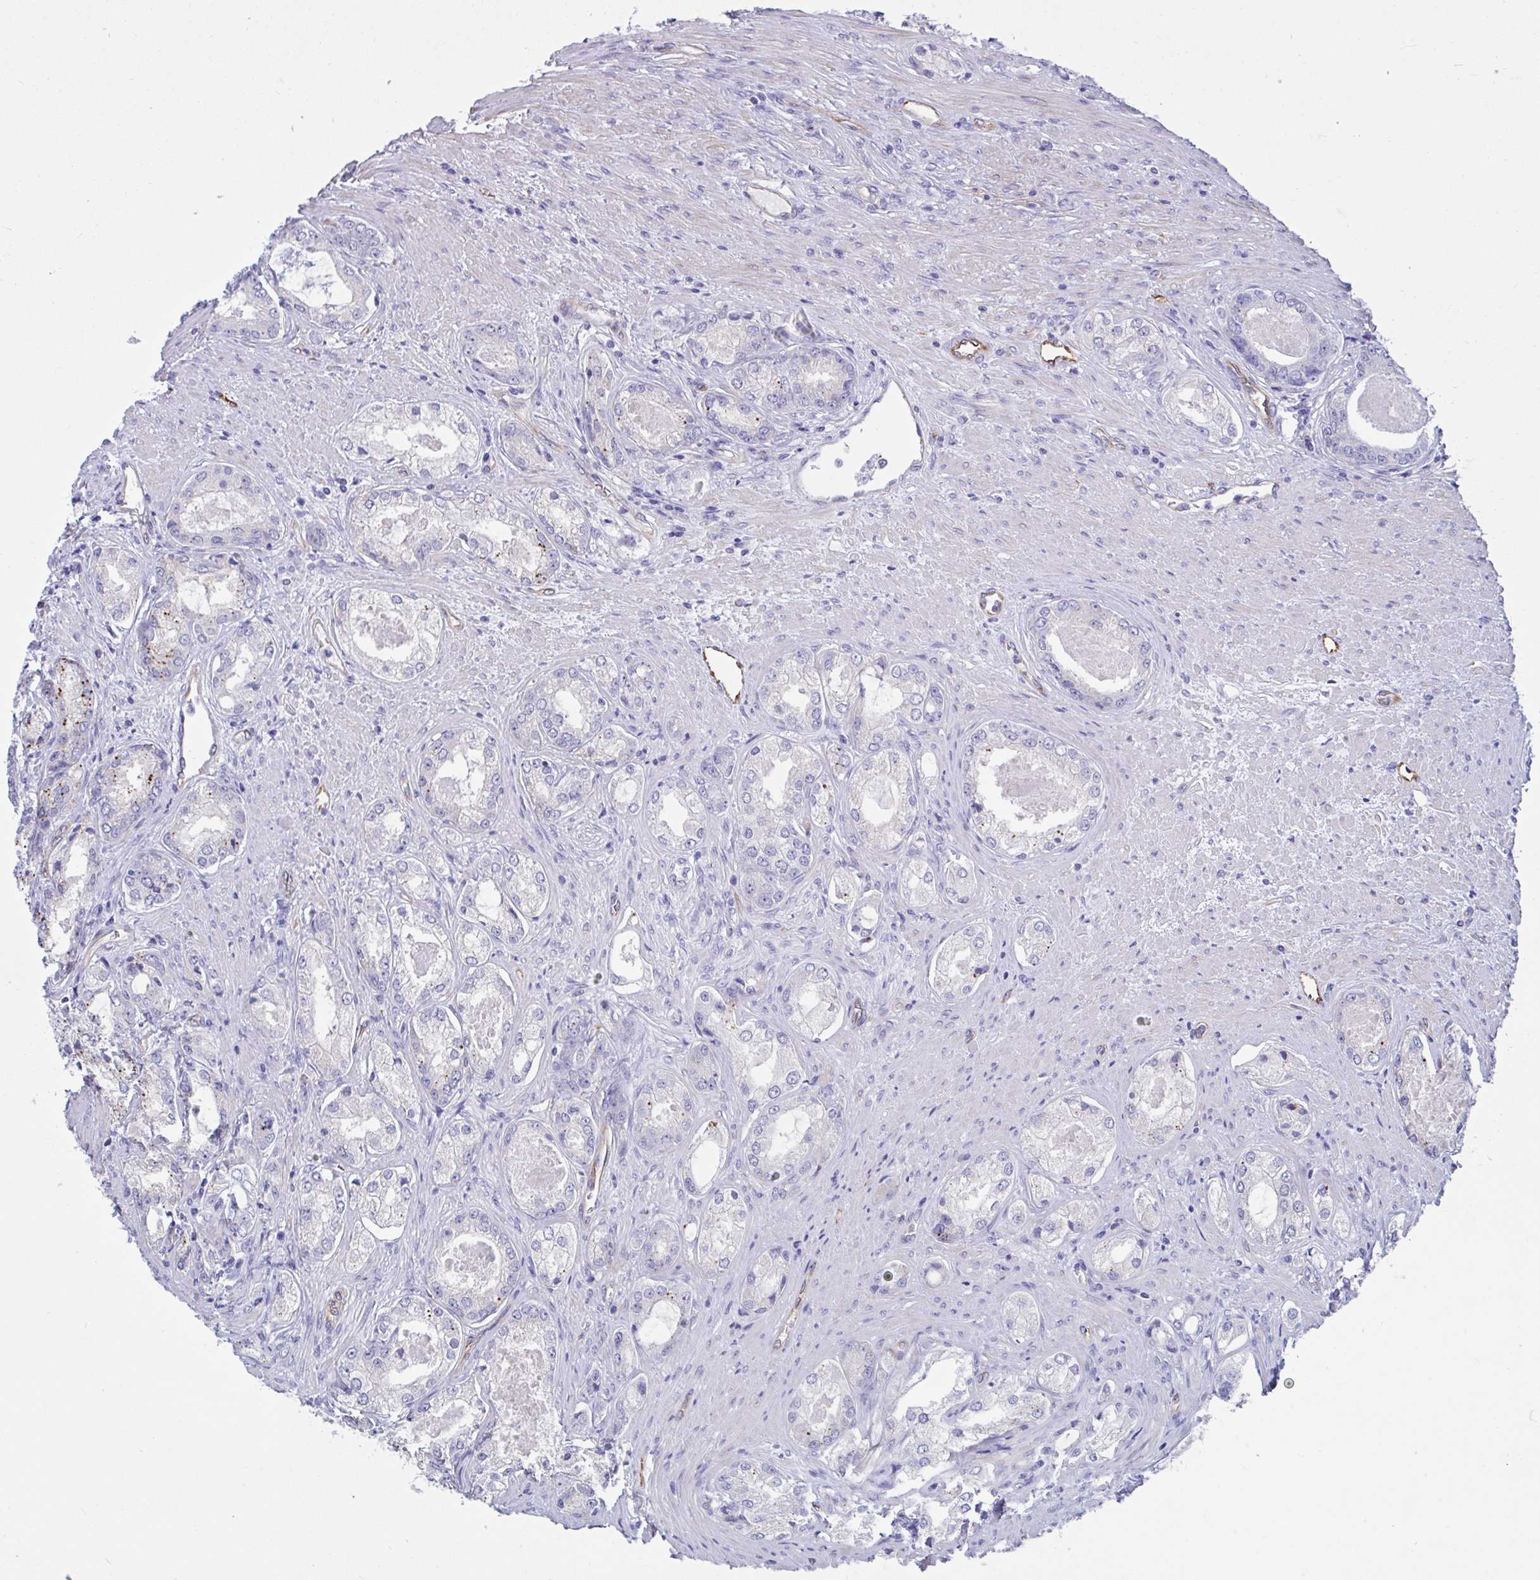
{"staining": {"intensity": "moderate", "quantity": "<25%", "location": "cytoplasmic/membranous"}, "tissue": "prostate cancer", "cell_type": "Tumor cells", "image_type": "cancer", "snomed": [{"axis": "morphology", "description": "Adenocarcinoma, Low grade"}, {"axis": "topography", "description": "Prostate"}], "caption": "Protein staining shows moderate cytoplasmic/membranous expression in approximately <25% of tumor cells in prostate cancer.", "gene": "RPL22L1", "patient": {"sex": "male", "age": 68}}